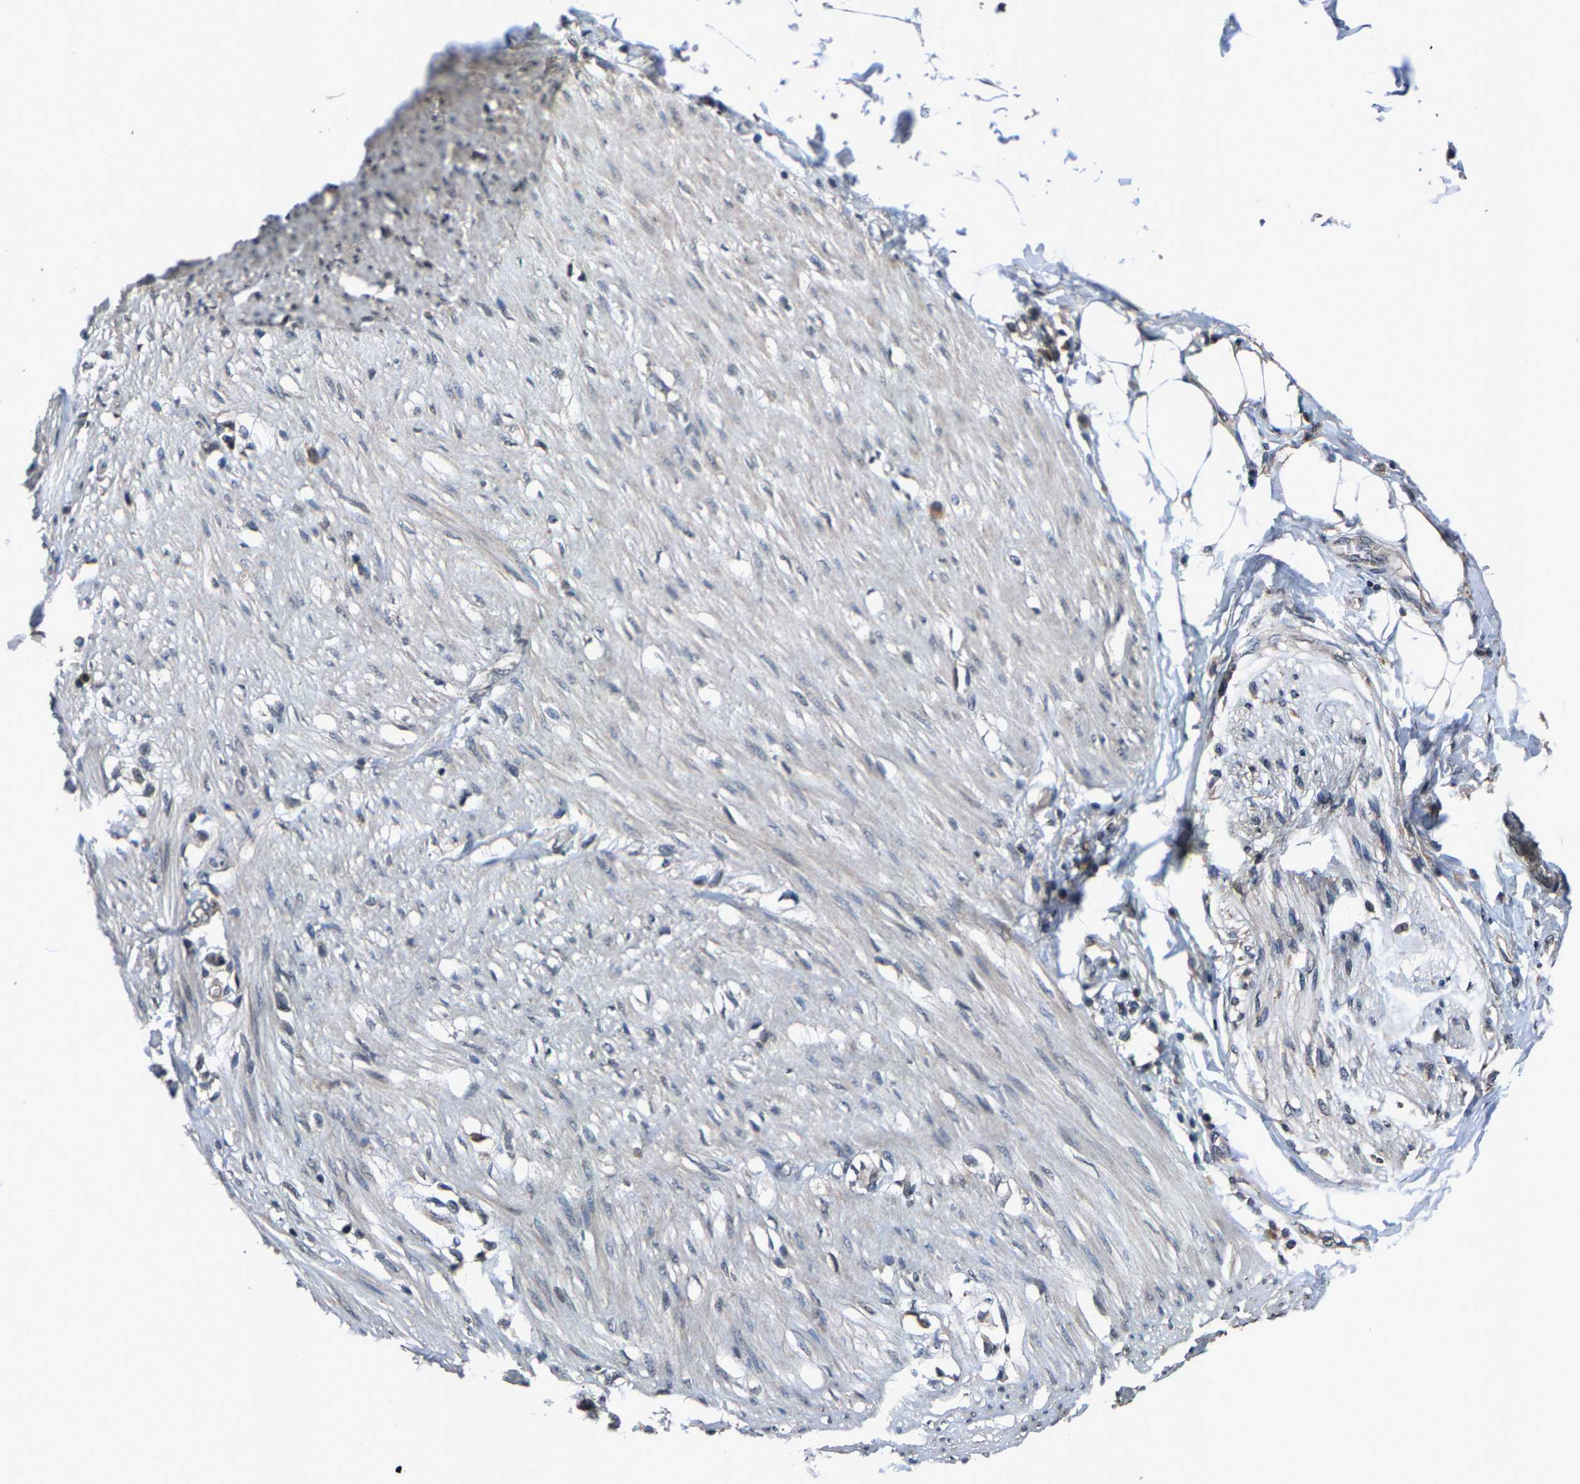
{"staining": {"intensity": "weak", "quantity": ">75%", "location": "cytoplasmic/membranous"}, "tissue": "adipose tissue", "cell_type": "Adipocytes", "image_type": "normal", "snomed": [{"axis": "morphology", "description": "Normal tissue, NOS"}, {"axis": "morphology", "description": "Adenocarcinoma, NOS"}, {"axis": "topography", "description": "Colon"}, {"axis": "topography", "description": "Peripheral nerve tissue"}], "caption": "Adipocytes show low levels of weak cytoplasmic/membranous expression in approximately >75% of cells in normal human adipose tissue.", "gene": "HUWE1", "patient": {"sex": "male", "age": 14}}